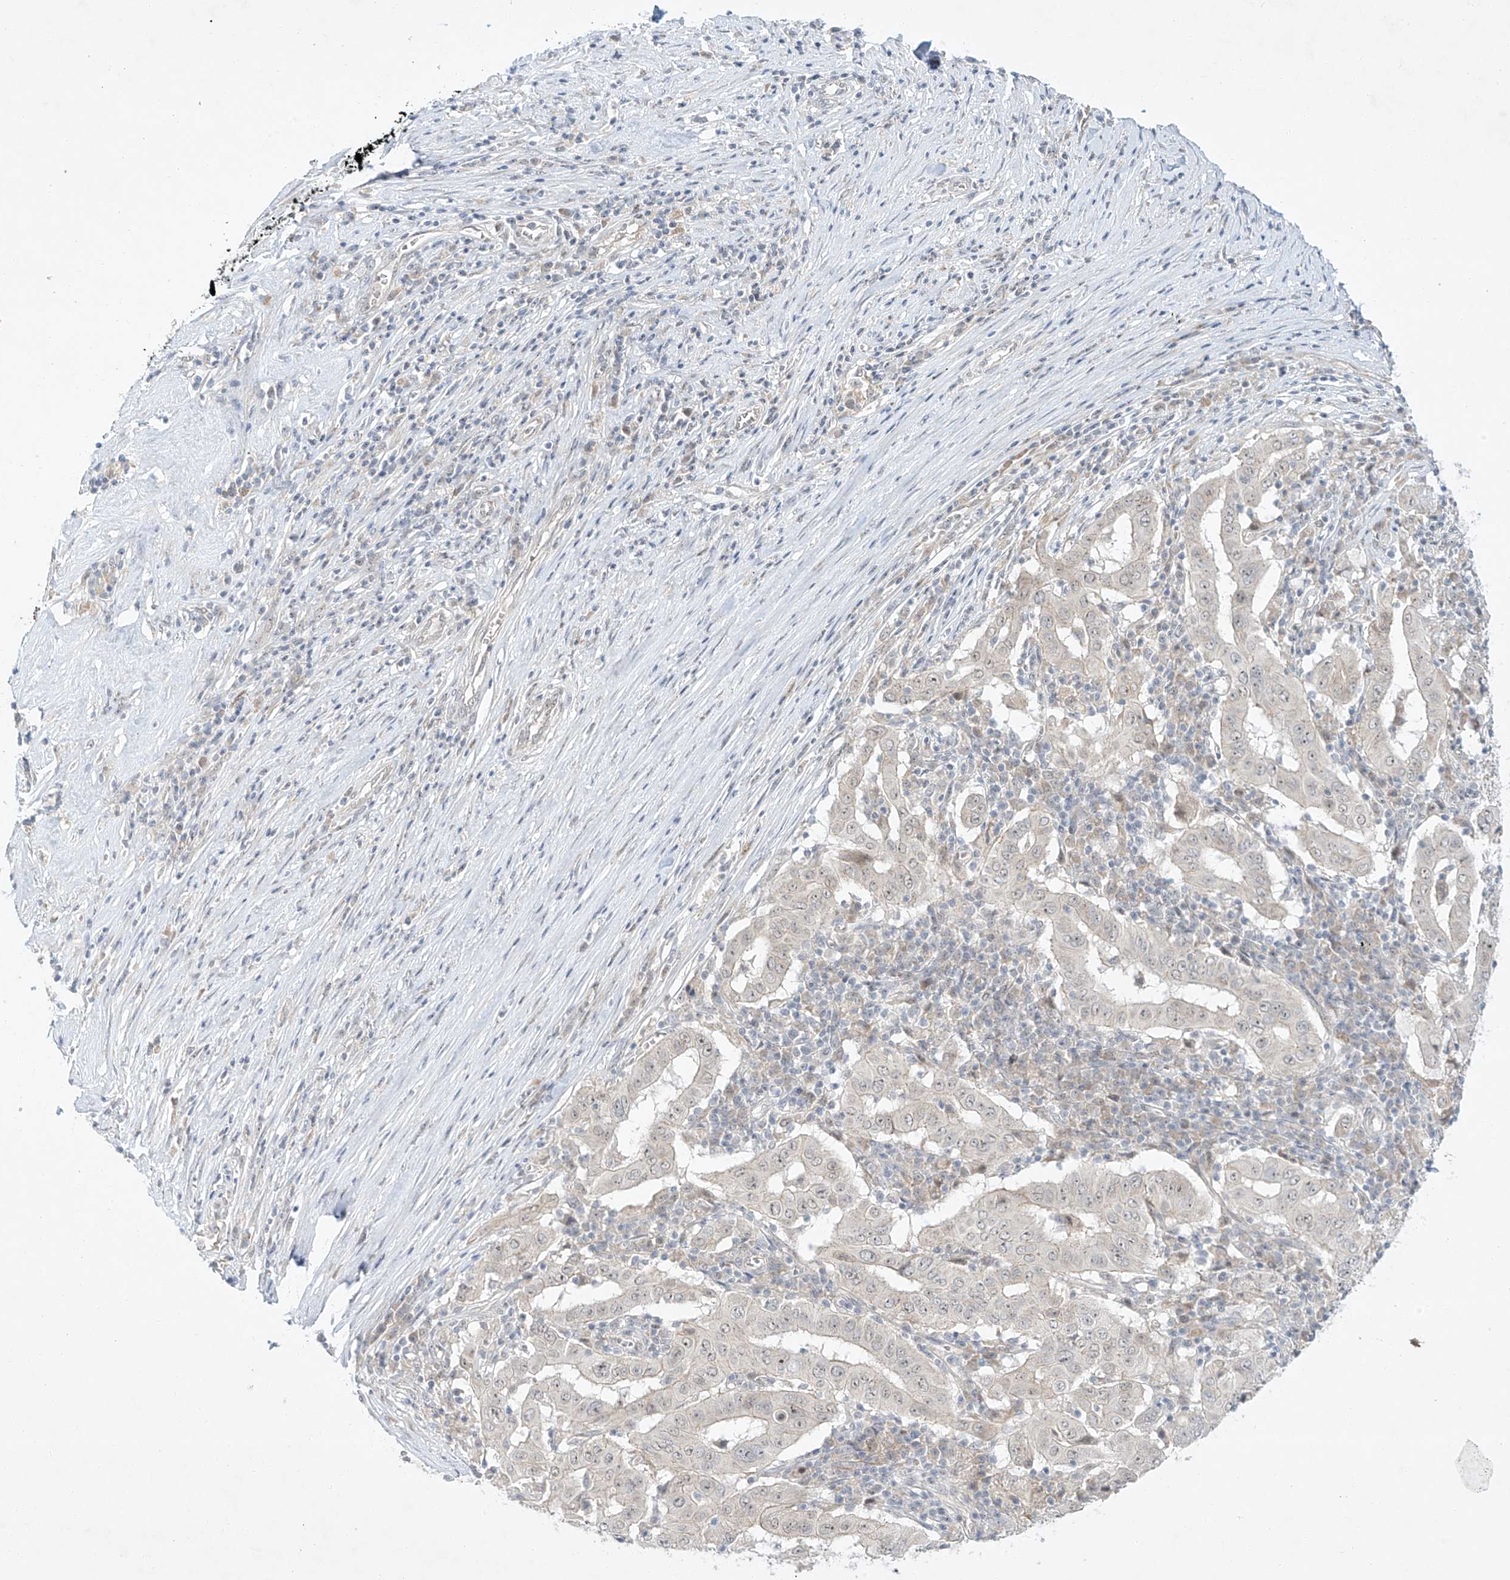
{"staining": {"intensity": "negative", "quantity": "none", "location": "none"}, "tissue": "pancreatic cancer", "cell_type": "Tumor cells", "image_type": "cancer", "snomed": [{"axis": "morphology", "description": "Adenocarcinoma, NOS"}, {"axis": "topography", "description": "Pancreas"}], "caption": "Immunohistochemical staining of human adenocarcinoma (pancreatic) exhibits no significant expression in tumor cells. (DAB (3,3'-diaminobenzidine) immunohistochemistry visualized using brightfield microscopy, high magnification).", "gene": "PAK6", "patient": {"sex": "male", "age": 63}}